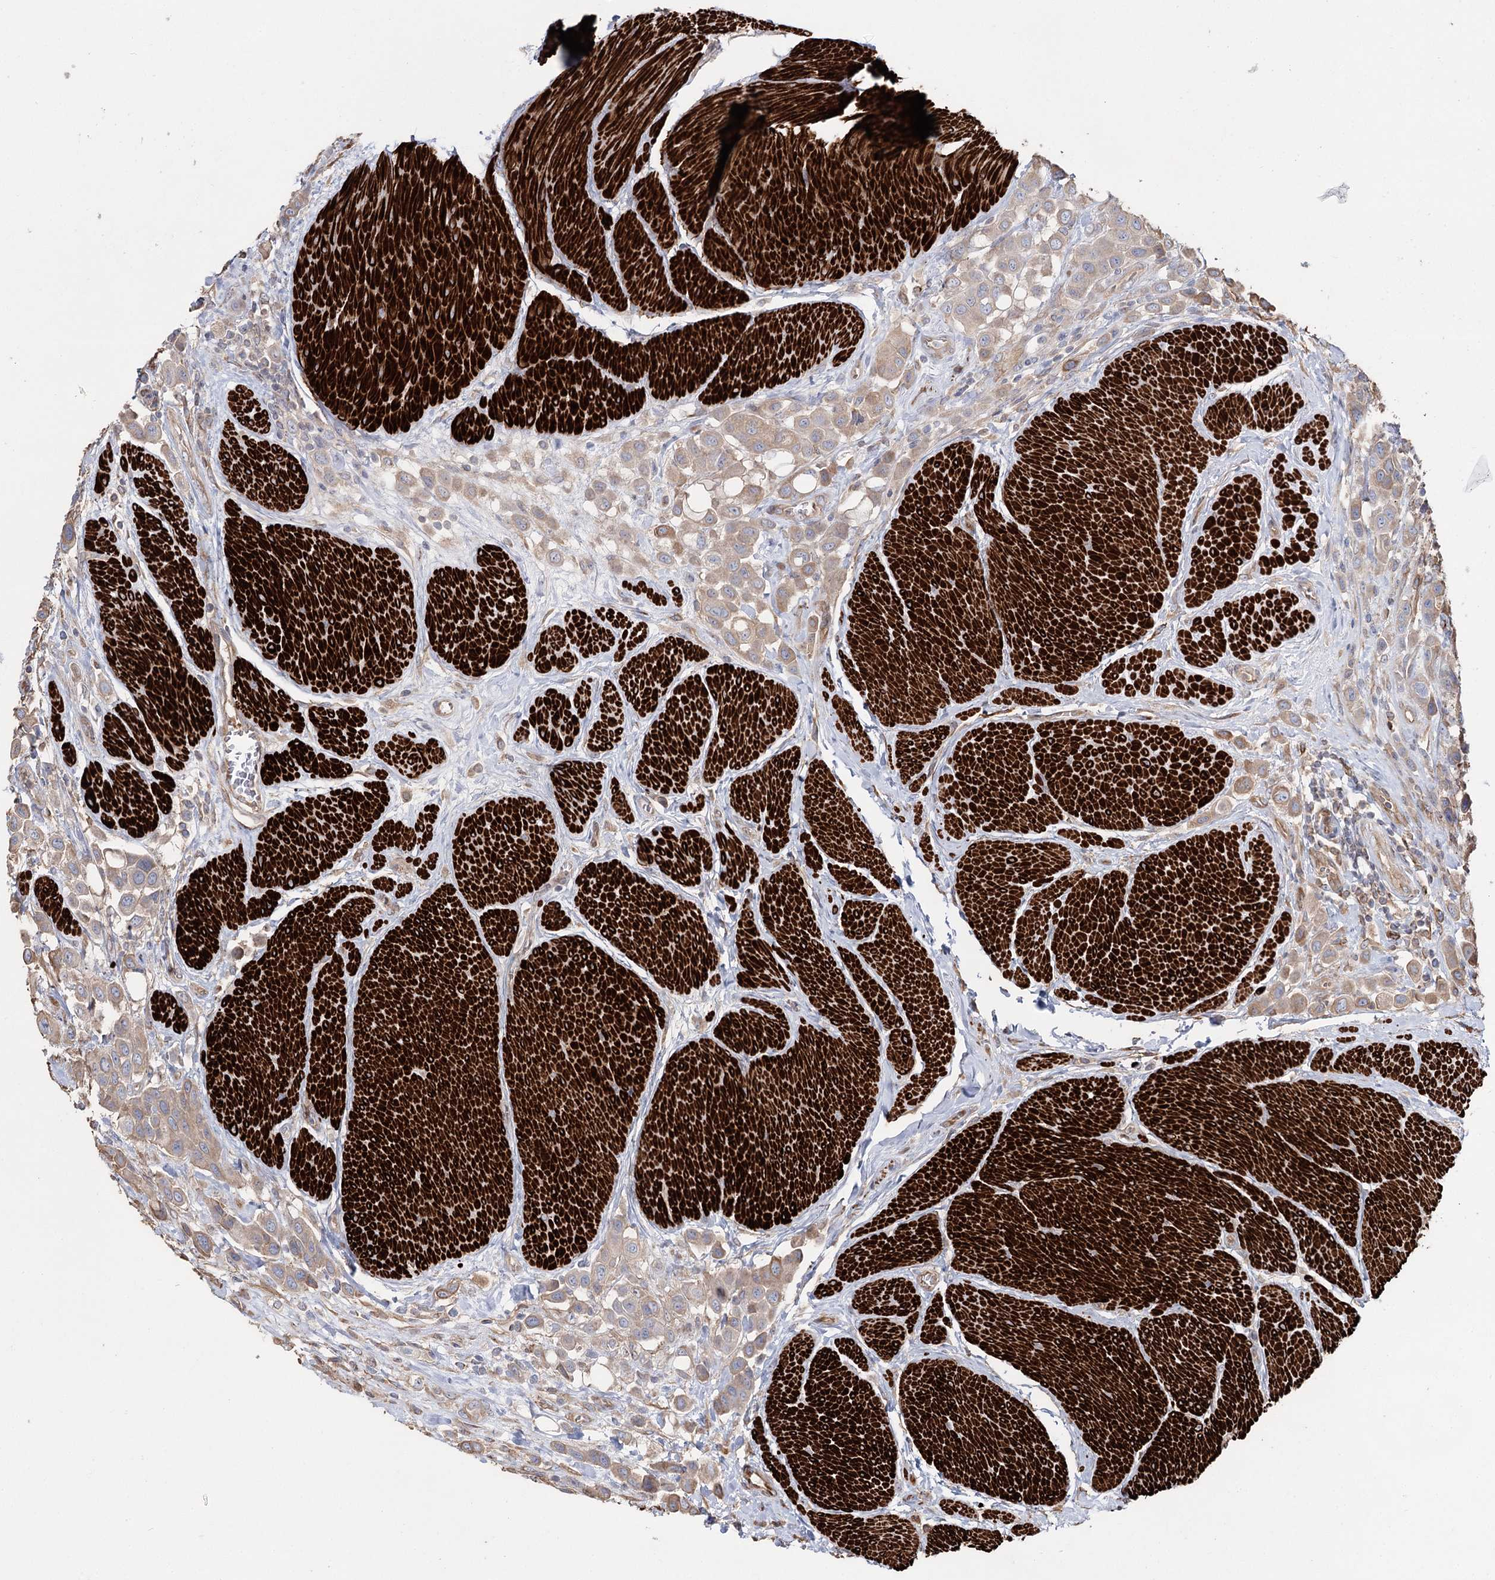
{"staining": {"intensity": "weak", "quantity": ">75%", "location": "cytoplasmic/membranous"}, "tissue": "urothelial cancer", "cell_type": "Tumor cells", "image_type": "cancer", "snomed": [{"axis": "morphology", "description": "Urothelial carcinoma, High grade"}, {"axis": "topography", "description": "Urinary bladder"}], "caption": "Protein analysis of urothelial cancer tissue demonstrates weak cytoplasmic/membranous expression in approximately >75% of tumor cells. Using DAB (brown) and hematoxylin (blue) stains, captured at high magnification using brightfield microscopy.", "gene": "SUMF1", "patient": {"sex": "male", "age": 50}}